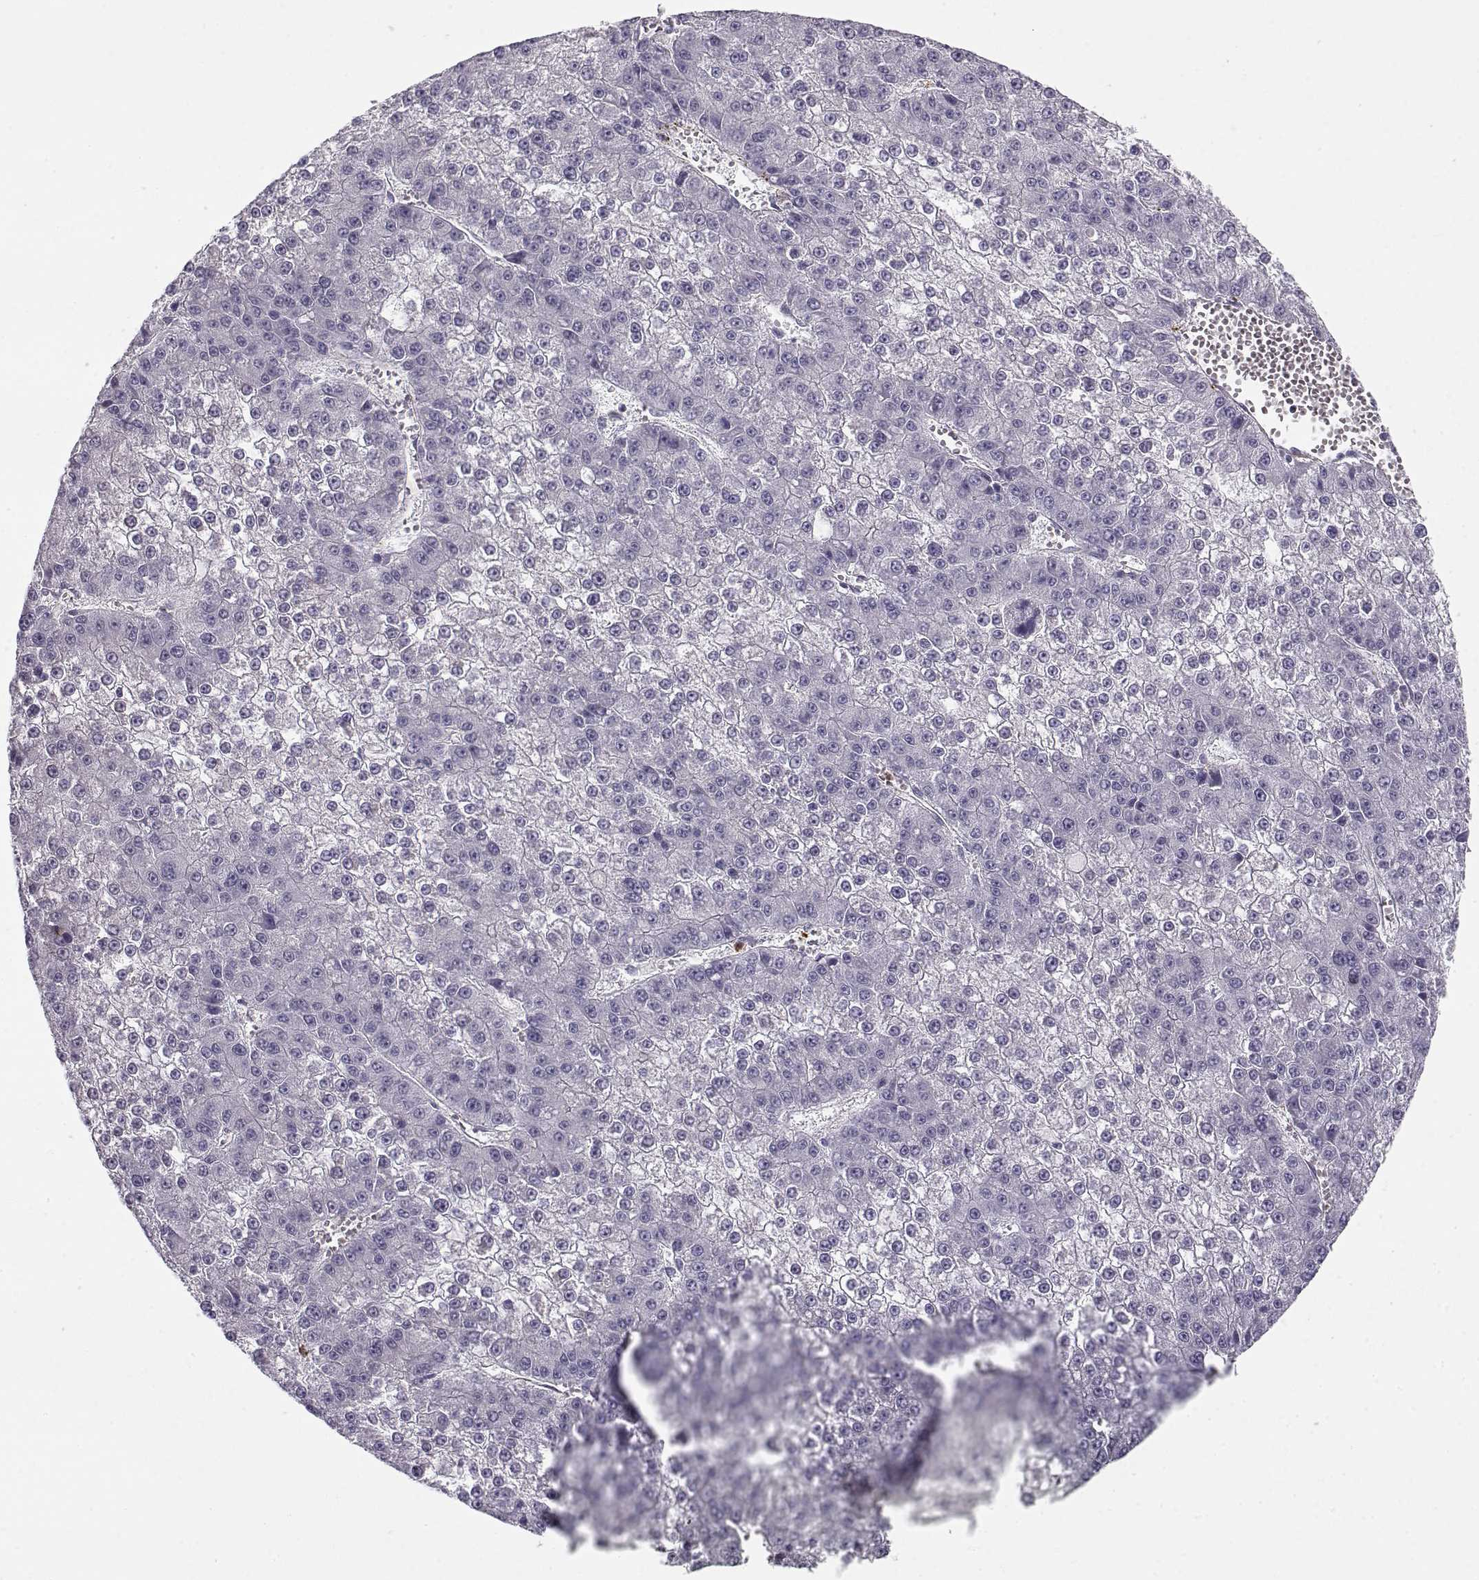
{"staining": {"intensity": "negative", "quantity": "none", "location": "none"}, "tissue": "liver cancer", "cell_type": "Tumor cells", "image_type": "cancer", "snomed": [{"axis": "morphology", "description": "Carcinoma, Hepatocellular, NOS"}, {"axis": "topography", "description": "Liver"}], "caption": "Immunohistochemistry (IHC) histopathology image of neoplastic tissue: liver cancer stained with DAB demonstrates no significant protein expression in tumor cells.", "gene": "MYO1A", "patient": {"sex": "female", "age": 73}}